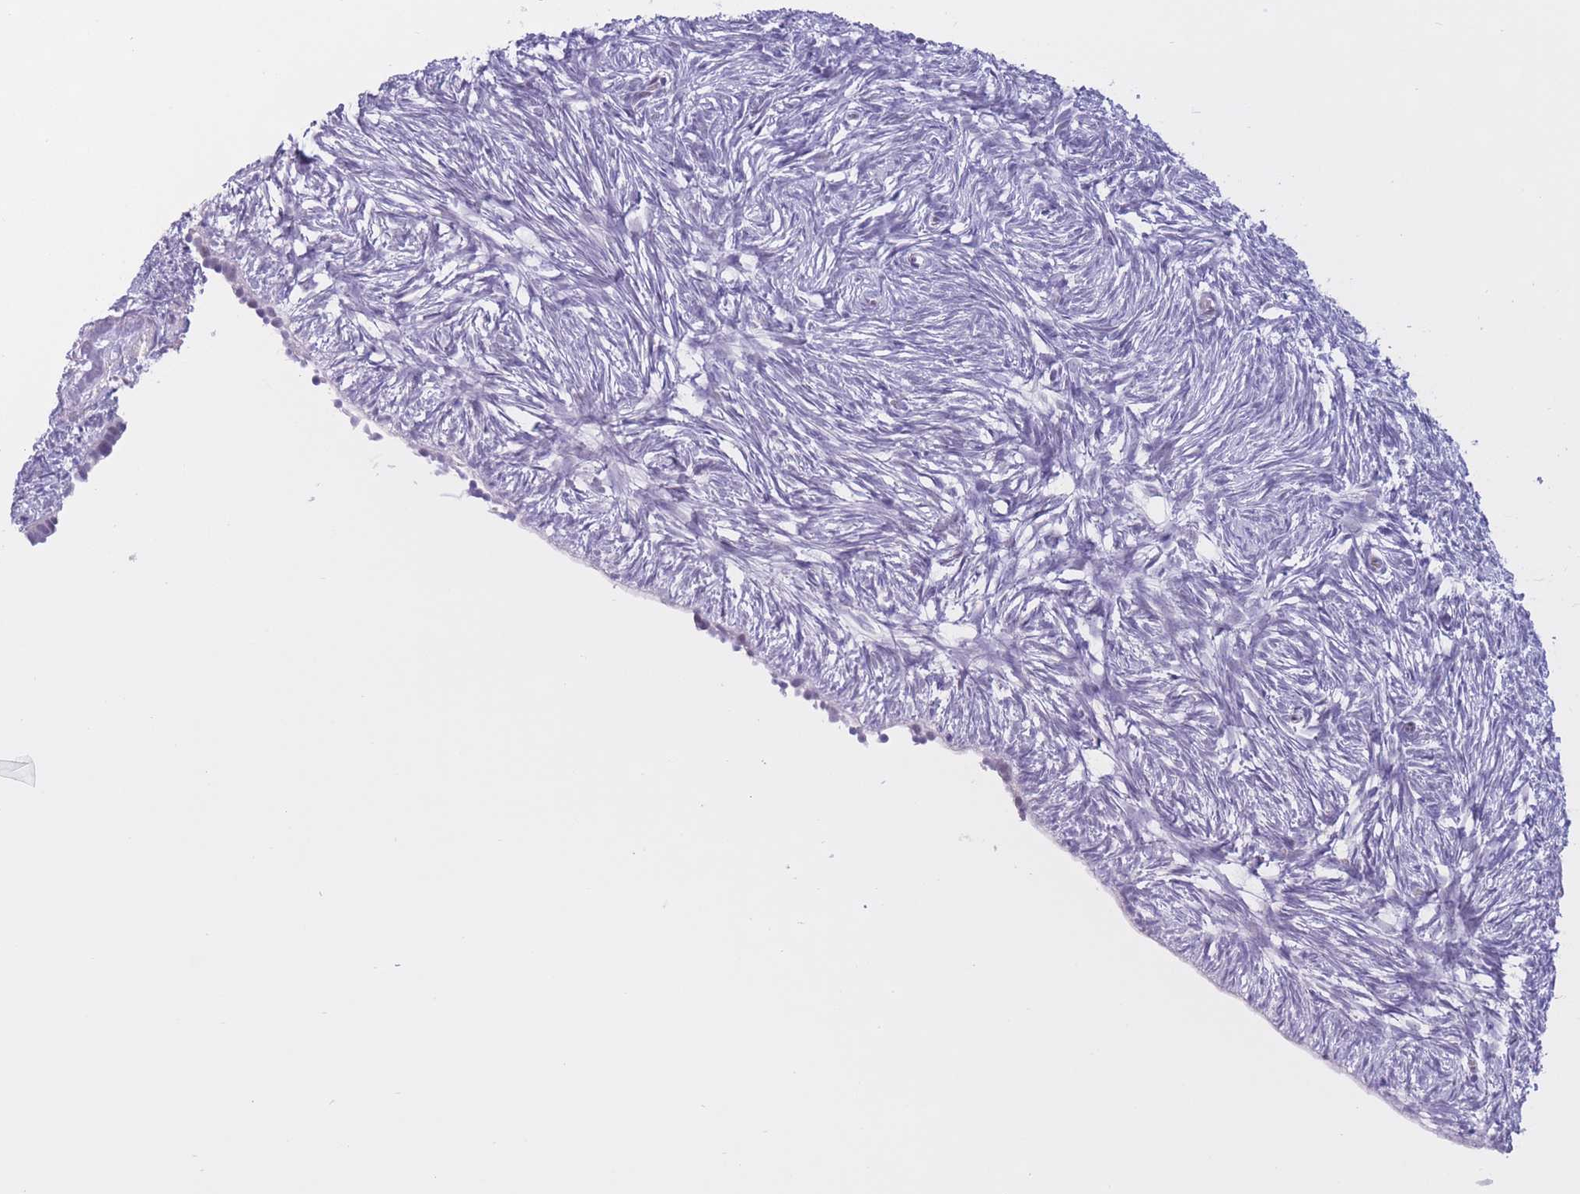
{"staining": {"intensity": "moderate", "quantity": "<25%", "location": "nuclear"}, "tissue": "ovary", "cell_type": "Follicle cells", "image_type": "normal", "snomed": [{"axis": "morphology", "description": "Normal tissue, NOS"}, {"axis": "topography", "description": "Ovary"}], "caption": "About <25% of follicle cells in normal human ovary show moderate nuclear protein staining as visualized by brown immunohistochemical staining.", "gene": "NASP", "patient": {"sex": "female", "age": 51}}